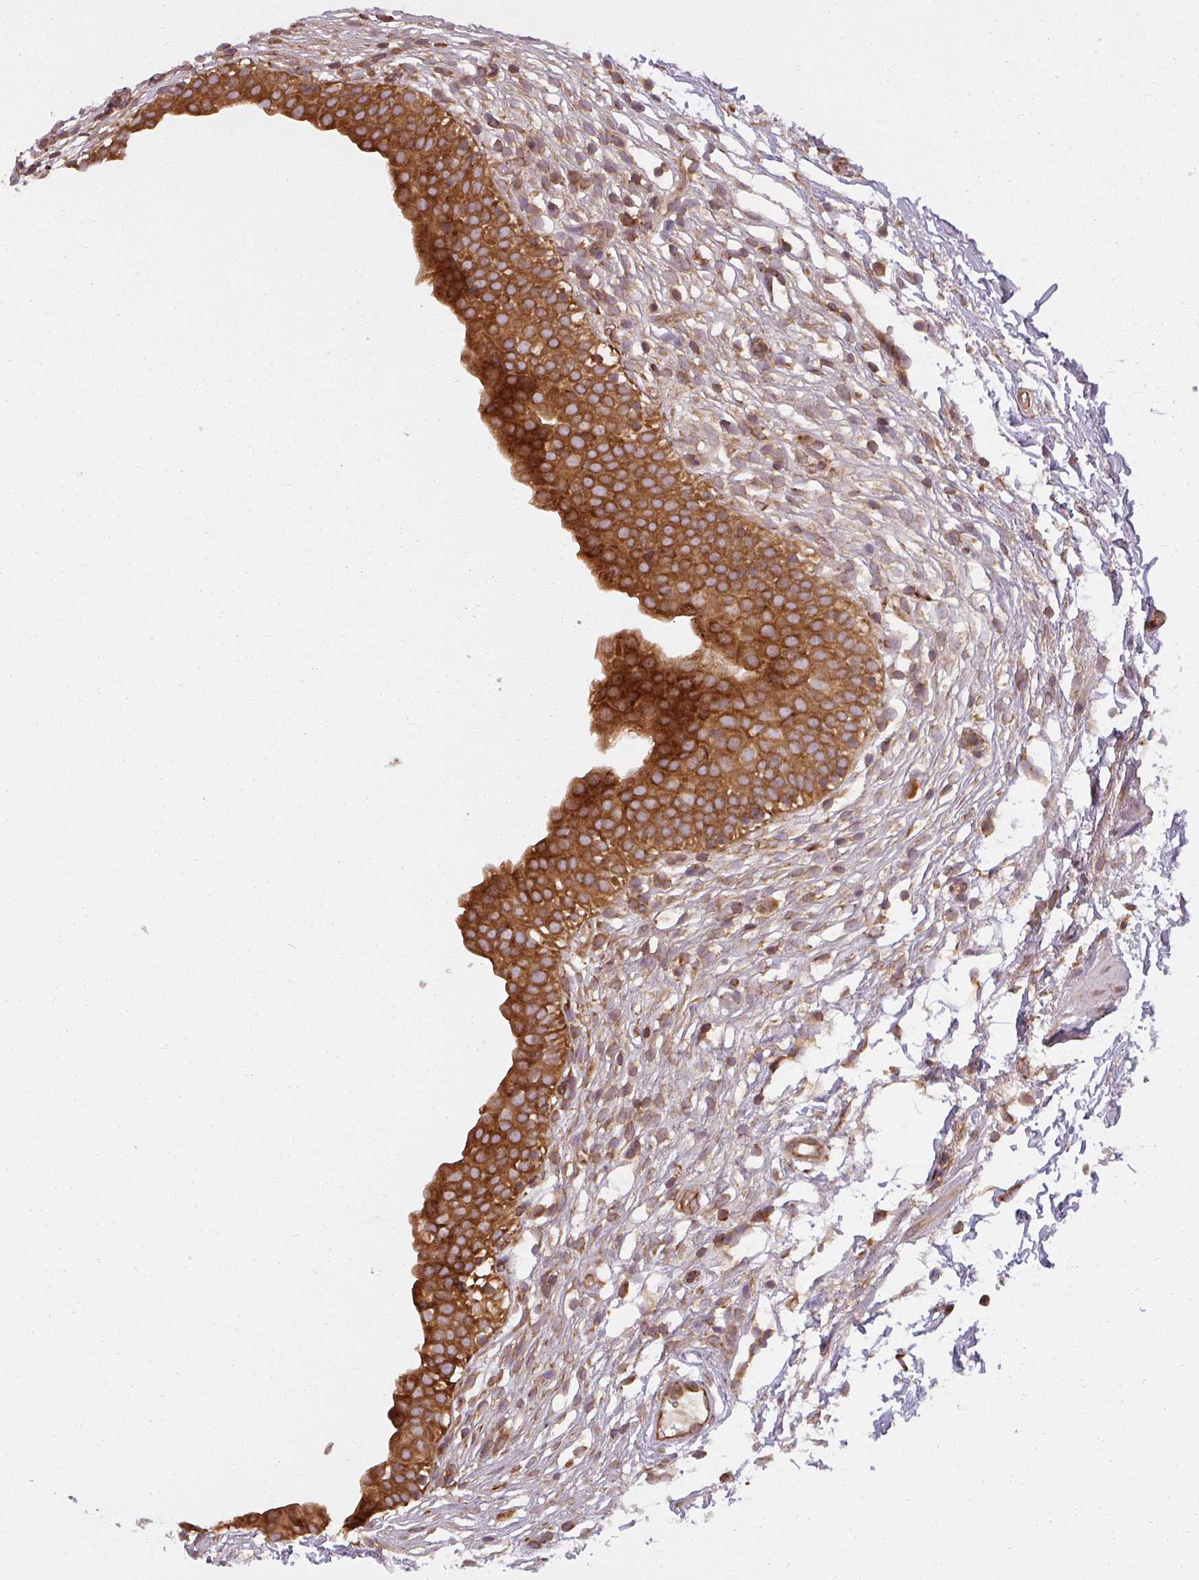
{"staining": {"intensity": "strong", "quantity": ">75%", "location": "cytoplasmic/membranous,nuclear"}, "tissue": "urinary bladder", "cell_type": "Urothelial cells", "image_type": "normal", "snomed": [{"axis": "morphology", "description": "Normal tissue, NOS"}, {"axis": "topography", "description": "Urinary bladder"}, {"axis": "topography", "description": "Peripheral nerve tissue"}], "caption": "Immunohistochemistry (IHC) (DAB (3,3'-diaminobenzidine)) staining of normal urinary bladder demonstrates strong cytoplasmic/membranous,nuclear protein staining in approximately >75% of urothelial cells.", "gene": "RPL24", "patient": {"sex": "male", "age": 55}}